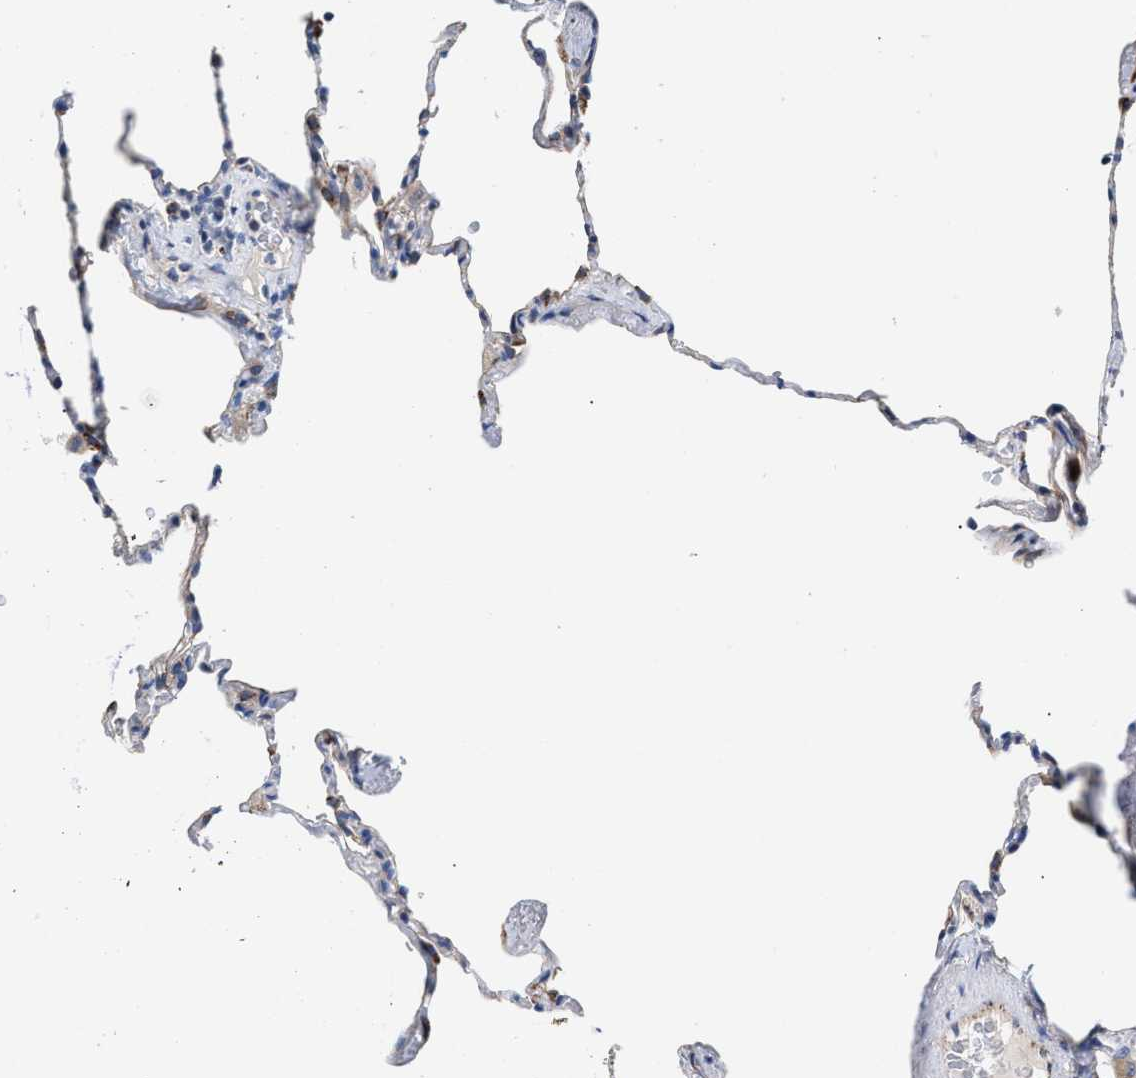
{"staining": {"intensity": "negative", "quantity": "none", "location": "none"}, "tissue": "lung", "cell_type": "Alveolar cells", "image_type": "normal", "snomed": [{"axis": "morphology", "description": "Normal tissue, NOS"}, {"axis": "topography", "description": "Lung"}], "caption": "The micrograph displays no staining of alveolar cells in unremarkable lung. The staining was performed using DAB (3,3'-diaminobenzidine) to visualize the protein expression in brown, while the nuclei were stained in blue with hematoxylin (Magnification: 20x).", "gene": "JAG1", "patient": {"sex": "male", "age": 59}}